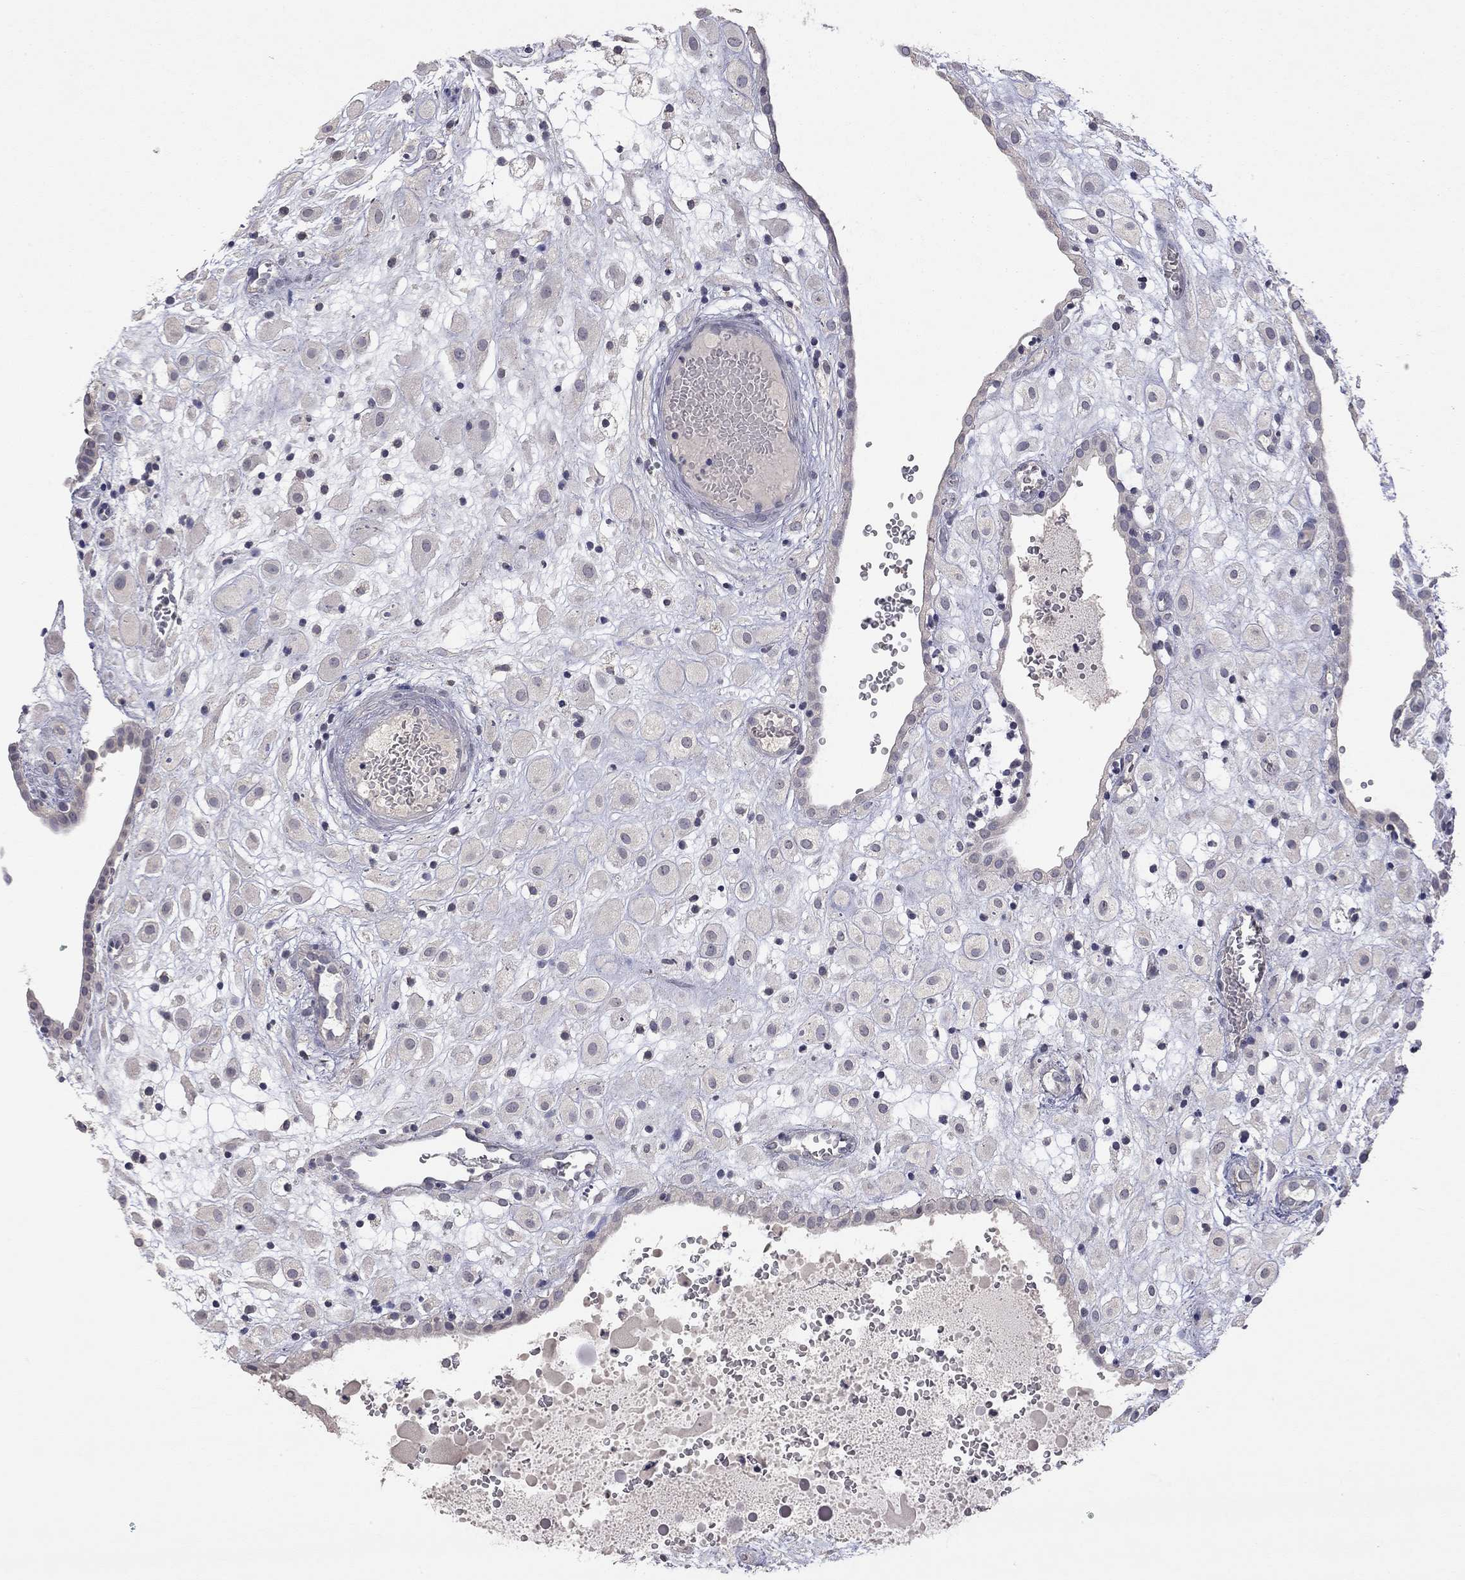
{"staining": {"intensity": "negative", "quantity": "none", "location": "none"}, "tissue": "placenta", "cell_type": "Decidual cells", "image_type": "normal", "snomed": [{"axis": "morphology", "description": "Normal tissue, NOS"}, {"axis": "topography", "description": "Placenta"}], "caption": "This is an immunohistochemistry histopathology image of unremarkable placenta. There is no expression in decidual cells.", "gene": "SYT12", "patient": {"sex": "female", "age": 24}}